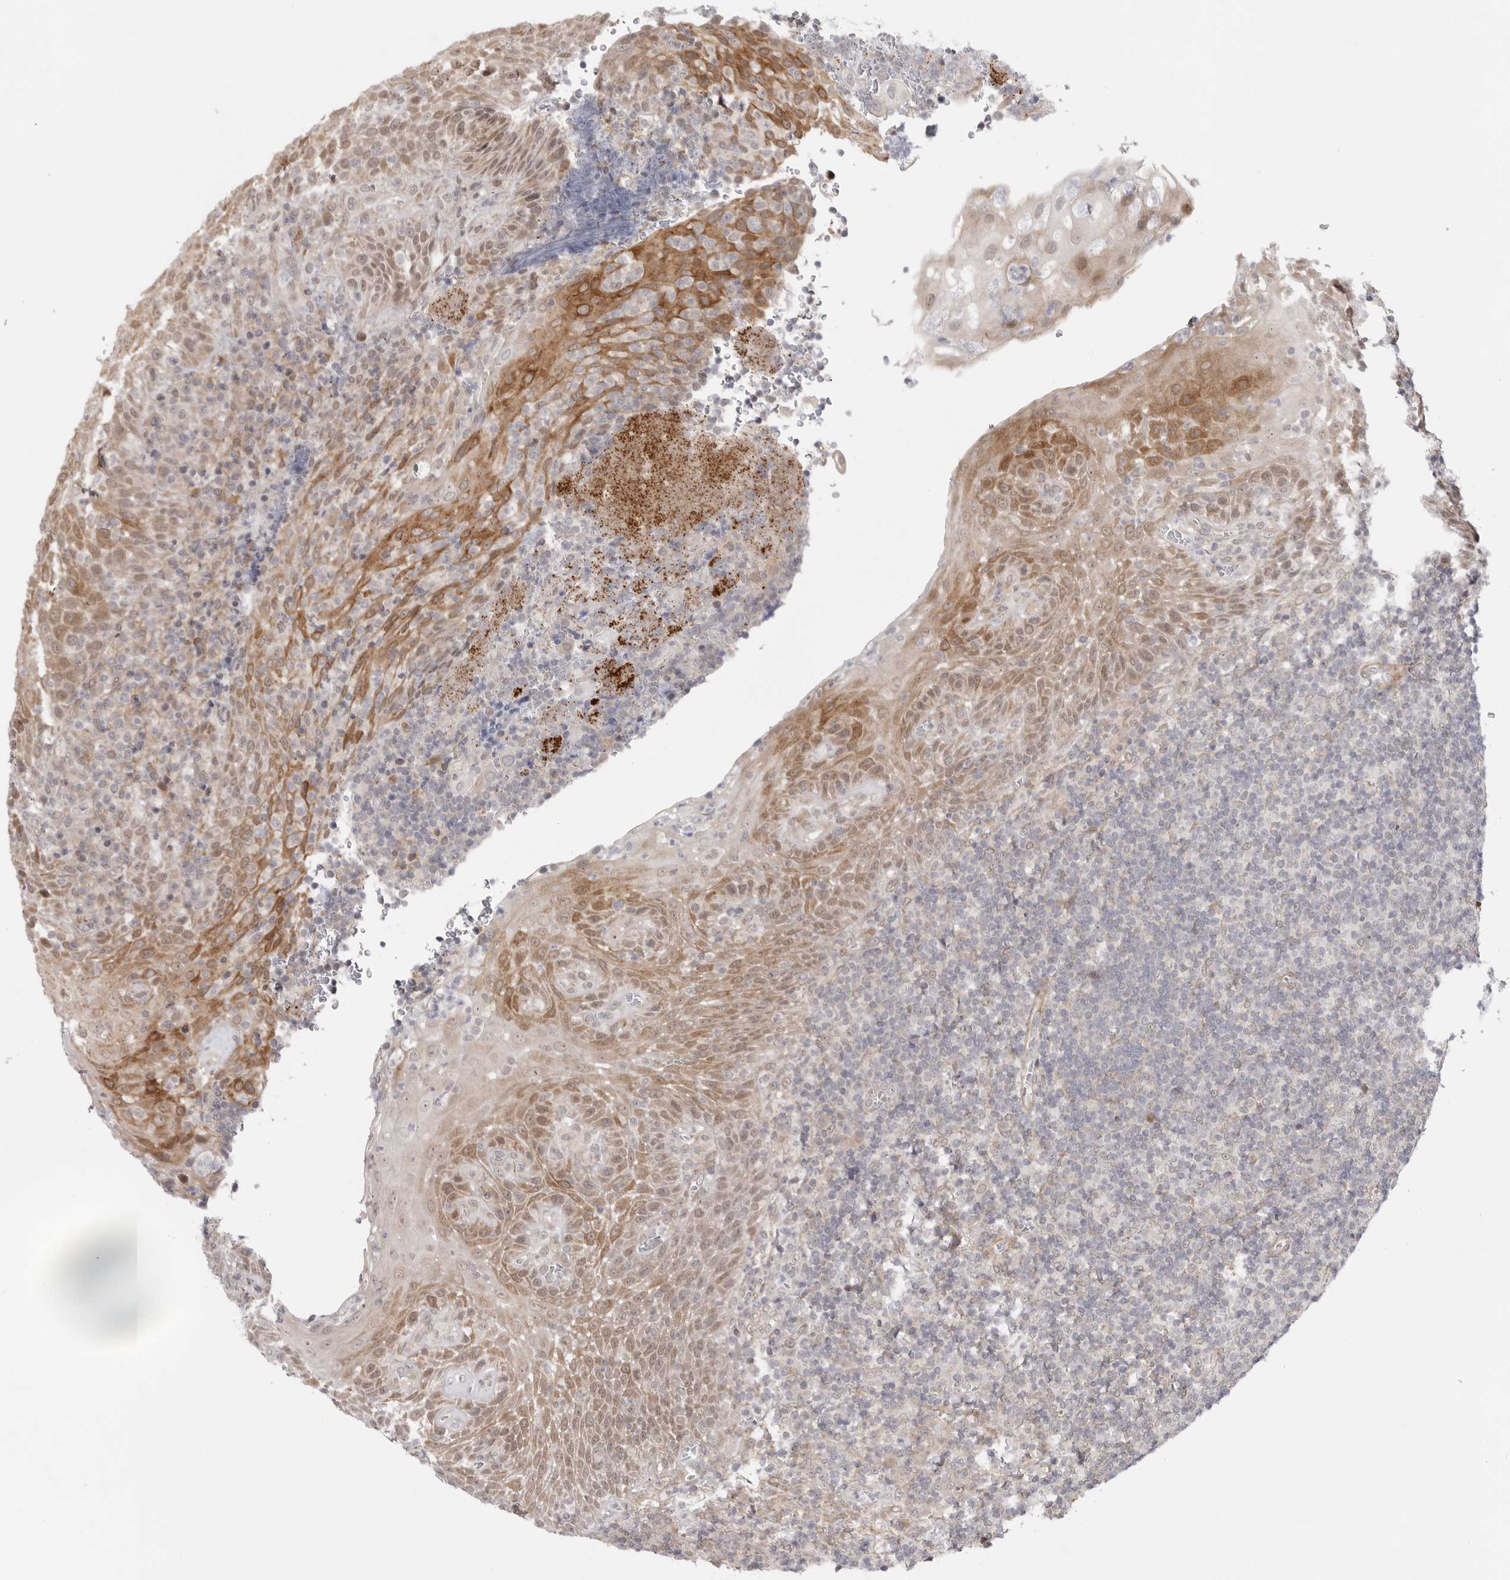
{"staining": {"intensity": "negative", "quantity": "none", "location": "none"}, "tissue": "tonsil", "cell_type": "Germinal center cells", "image_type": "normal", "snomed": [{"axis": "morphology", "description": "Normal tissue, NOS"}, {"axis": "topography", "description": "Tonsil"}], "caption": "The immunohistochemistry (IHC) photomicrograph has no significant staining in germinal center cells of tonsil. The staining was performed using DAB to visualize the protein expression in brown, while the nuclei were stained in blue with hematoxylin (Magnification: 20x).", "gene": "GGT6", "patient": {"sex": "male", "age": 37}}